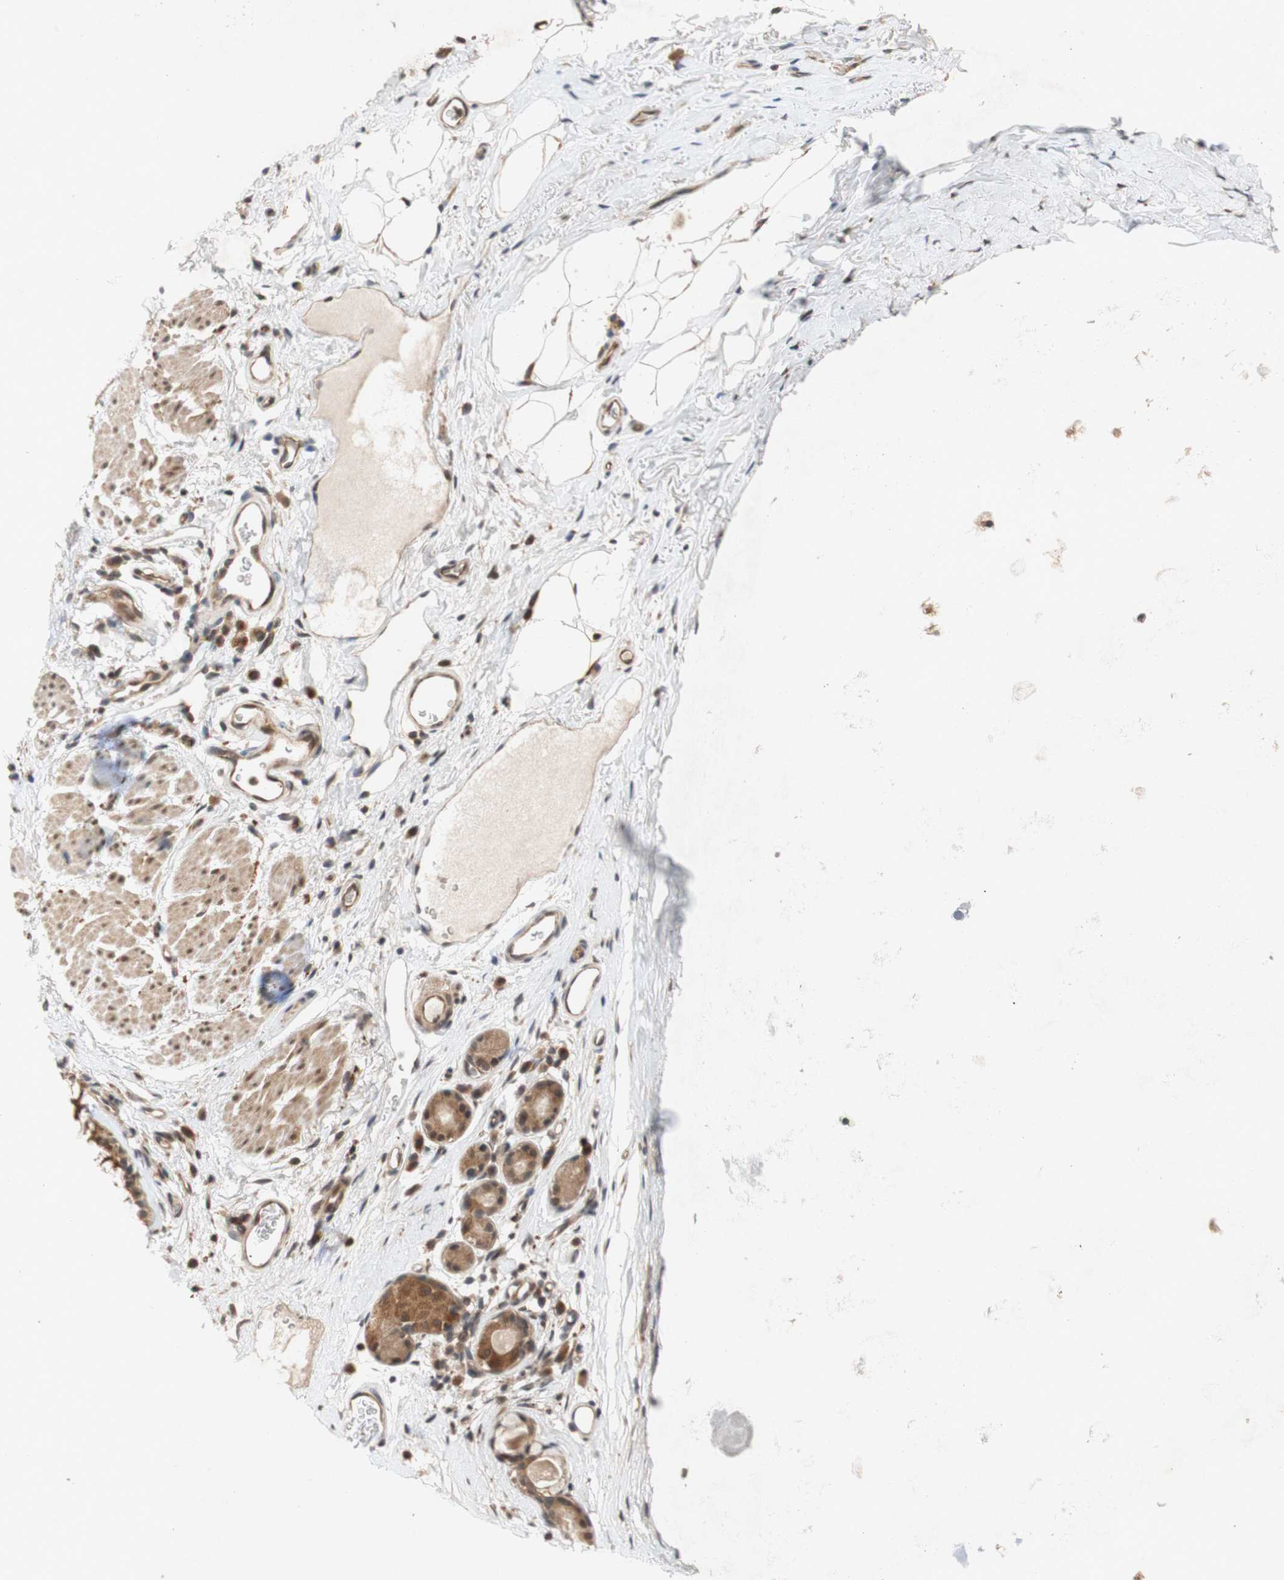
{"staining": {"intensity": "moderate", "quantity": ">75%", "location": "cytoplasmic/membranous,nuclear"}, "tissue": "bronchus", "cell_type": "Respiratory epithelial cells", "image_type": "normal", "snomed": [{"axis": "morphology", "description": "Normal tissue, NOS"}, {"axis": "topography", "description": "Cartilage tissue"}, {"axis": "topography", "description": "Bronchus"}], "caption": "Immunohistochemistry staining of benign bronchus, which exhibits medium levels of moderate cytoplasmic/membranous,nuclear expression in about >75% of respiratory epithelial cells indicating moderate cytoplasmic/membranous,nuclear protein positivity. The staining was performed using DAB (brown) for protein detection and nuclei were counterstained in hematoxylin (blue).", "gene": "PIN1", "patient": {"sex": "female", "age": 53}}